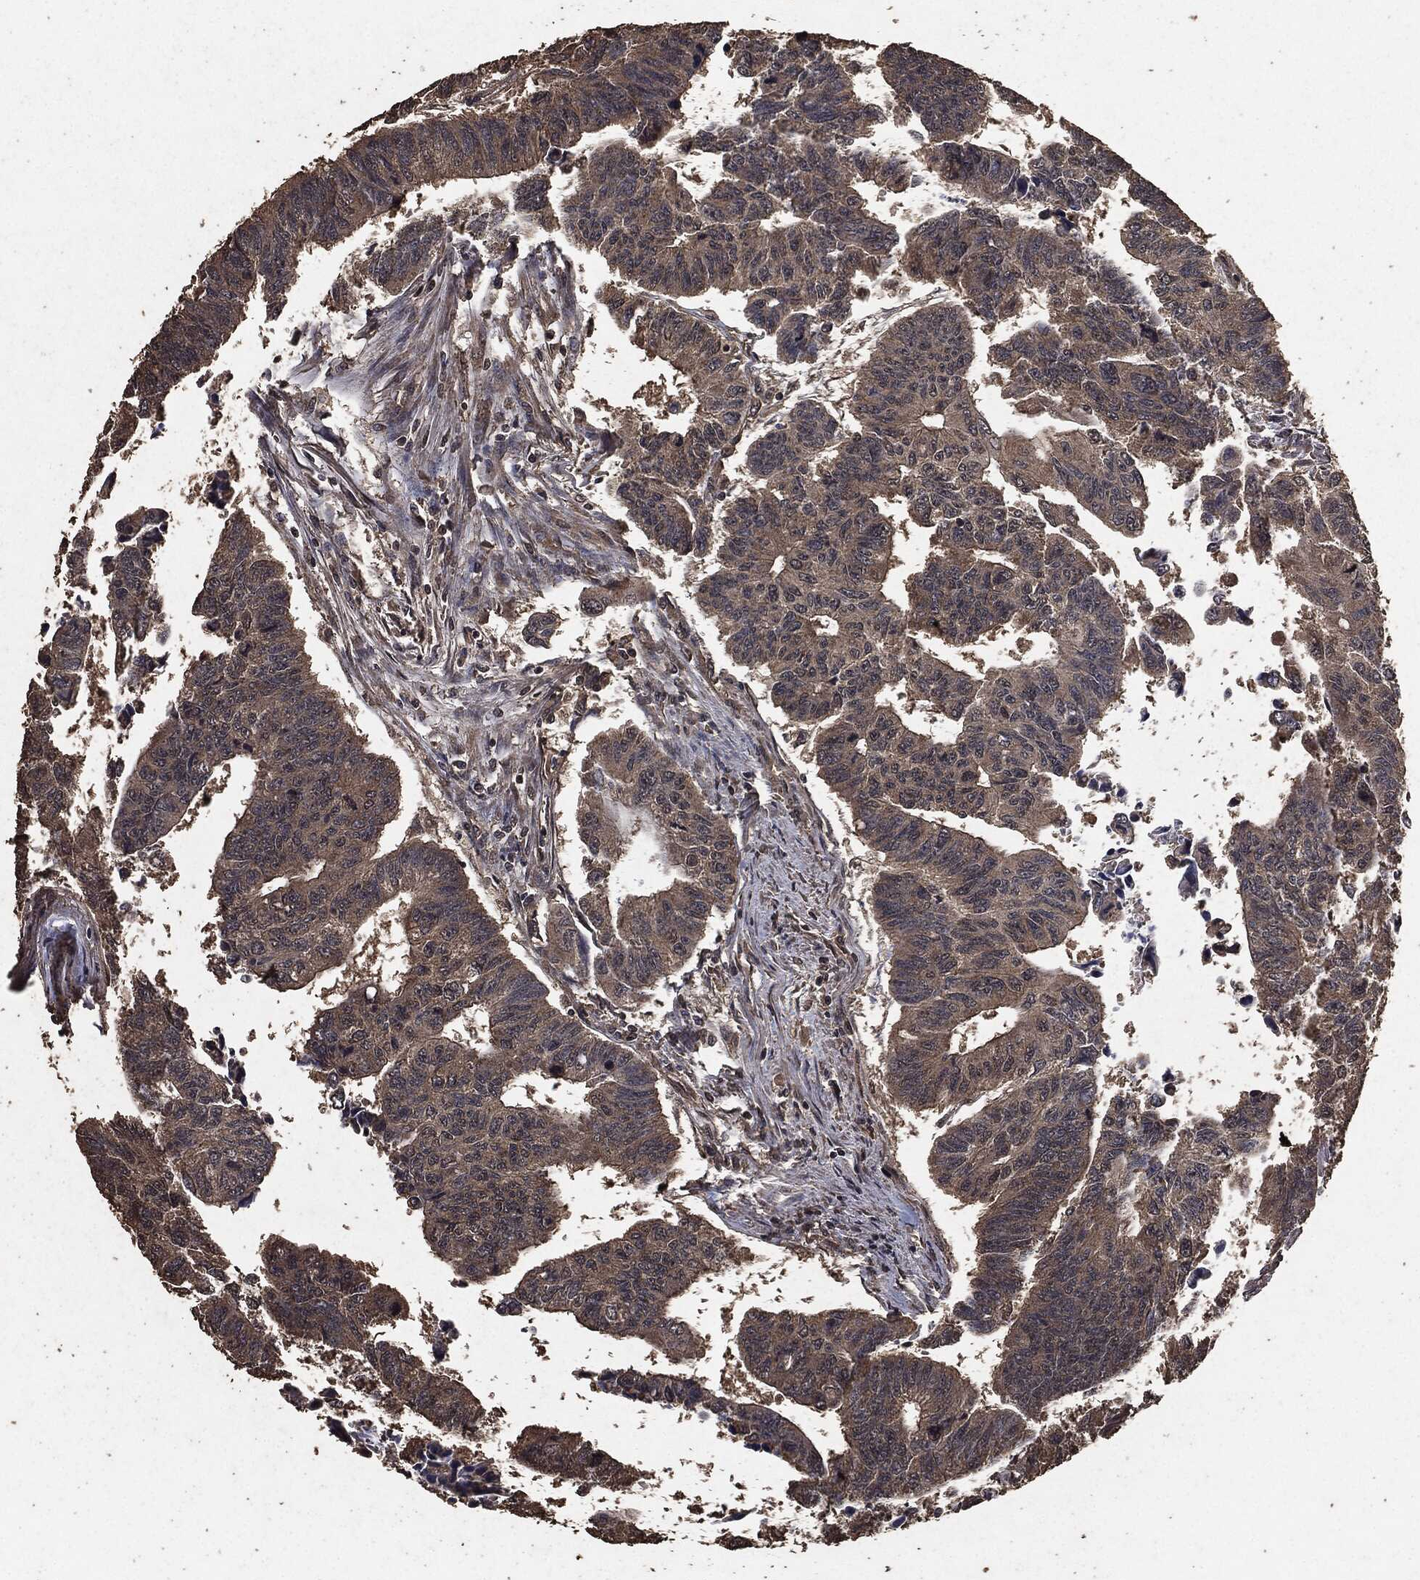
{"staining": {"intensity": "weak", "quantity": ">75%", "location": "cytoplasmic/membranous"}, "tissue": "colorectal cancer", "cell_type": "Tumor cells", "image_type": "cancer", "snomed": [{"axis": "morphology", "description": "Adenocarcinoma, NOS"}, {"axis": "topography", "description": "Rectum"}], "caption": "IHC of human adenocarcinoma (colorectal) demonstrates low levels of weak cytoplasmic/membranous positivity in approximately >75% of tumor cells.", "gene": "AKT1S1", "patient": {"sex": "female", "age": 85}}